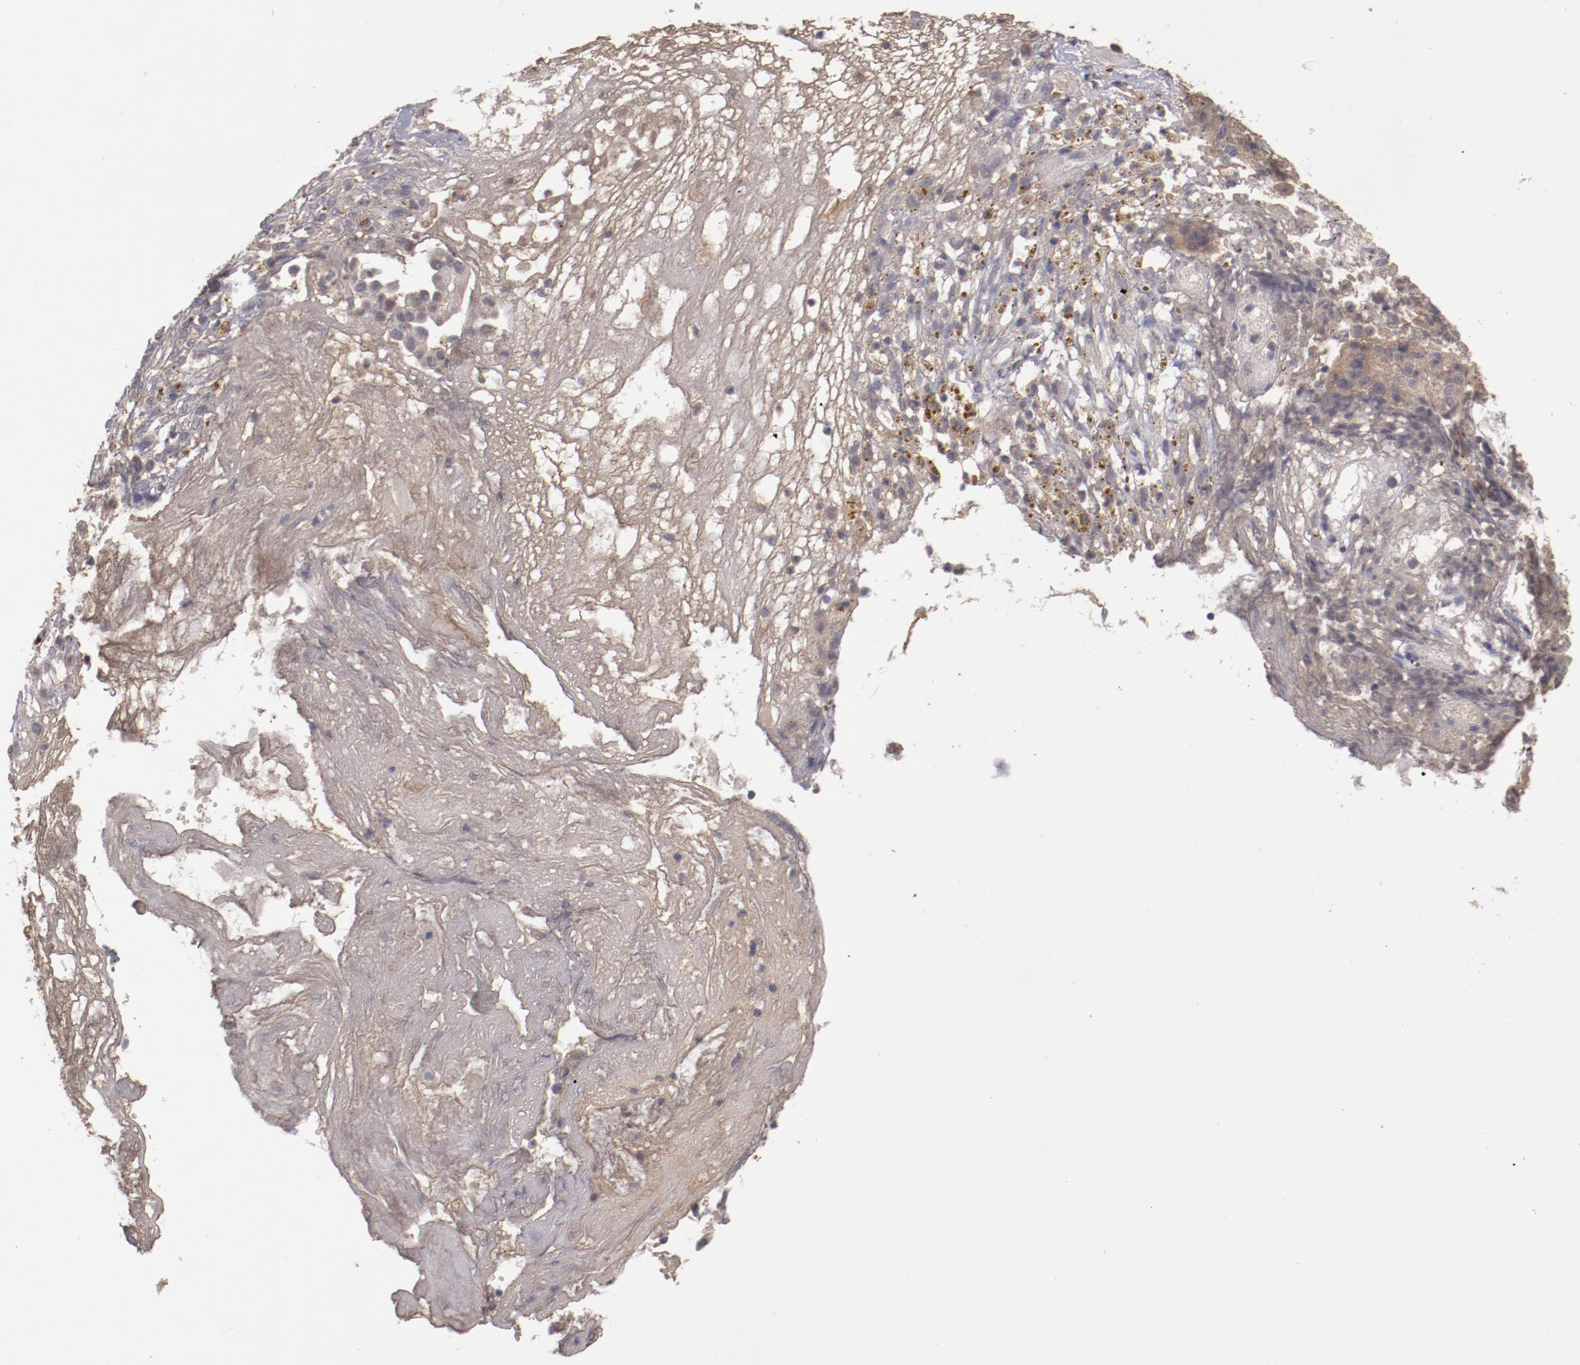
{"staining": {"intensity": "moderate", "quantity": ">75%", "location": "cytoplasmic/membranous"}, "tissue": "ovarian cancer", "cell_type": "Tumor cells", "image_type": "cancer", "snomed": [{"axis": "morphology", "description": "Carcinoma, endometroid"}, {"axis": "topography", "description": "Ovary"}], "caption": "A medium amount of moderate cytoplasmic/membranous staining is seen in about >75% of tumor cells in ovarian cancer tissue.", "gene": "CP", "patient": {"sex": "female", "age": 42}}